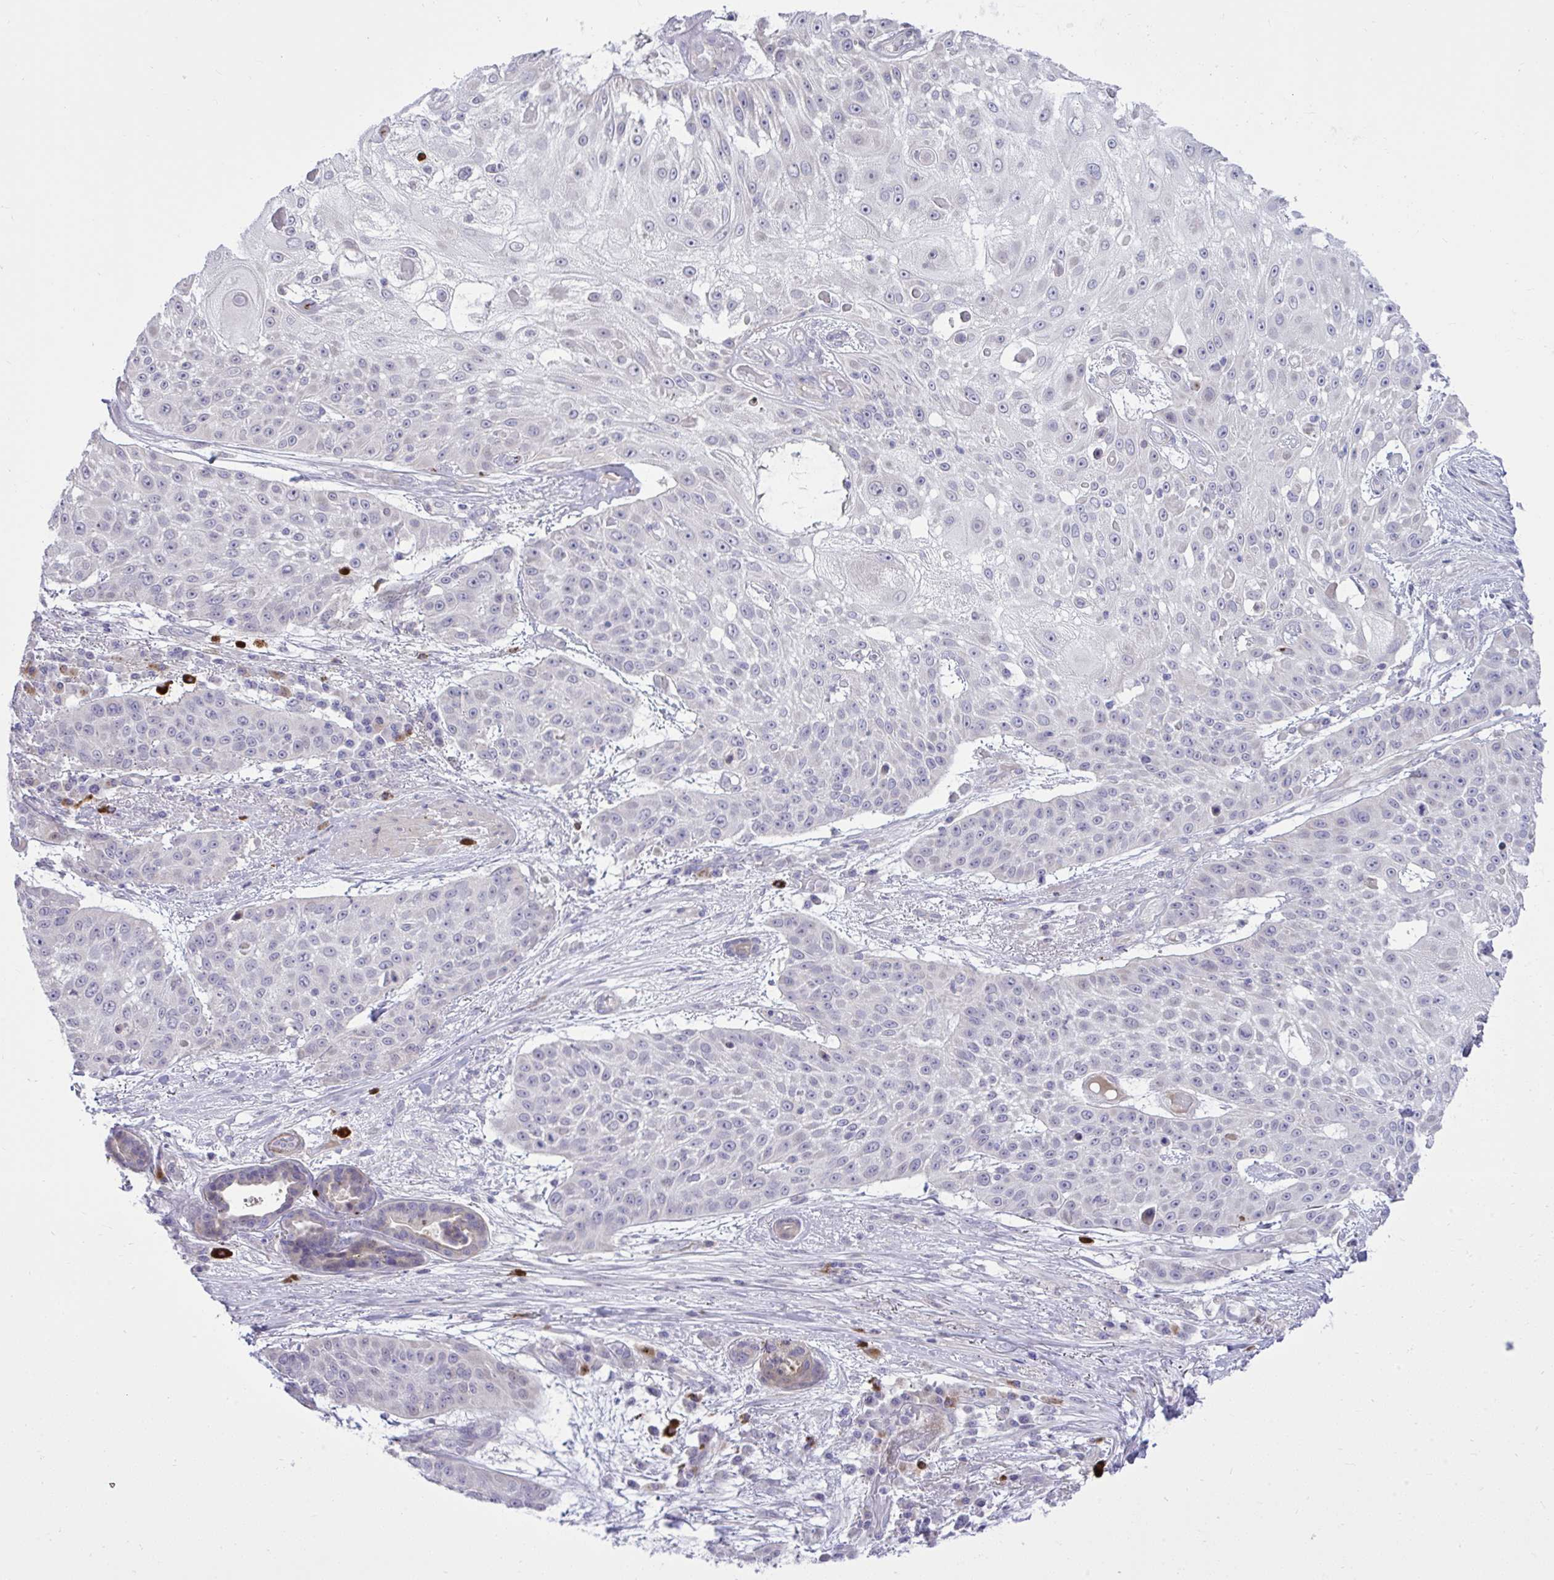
{"staining": {"intensity": "negative", "quantity": "none", "location": "none"}, "tissue": "skin cancer", "cell_type": "Tumor cells", "image_type": "cancer", "snomed": [{"axis": "morphology", "description": "Squamous cell carcinoma, NOS"}, {"axis": "topography", "description": "Skin"}], "caption": "A high-resolution image shows immunohistochemistry staining of squamous cell carcinoma (skin), which displays no significant staining in tumor cells.", "gene": "SPAG1", "patient": {"sex": "female", "age": 86}}